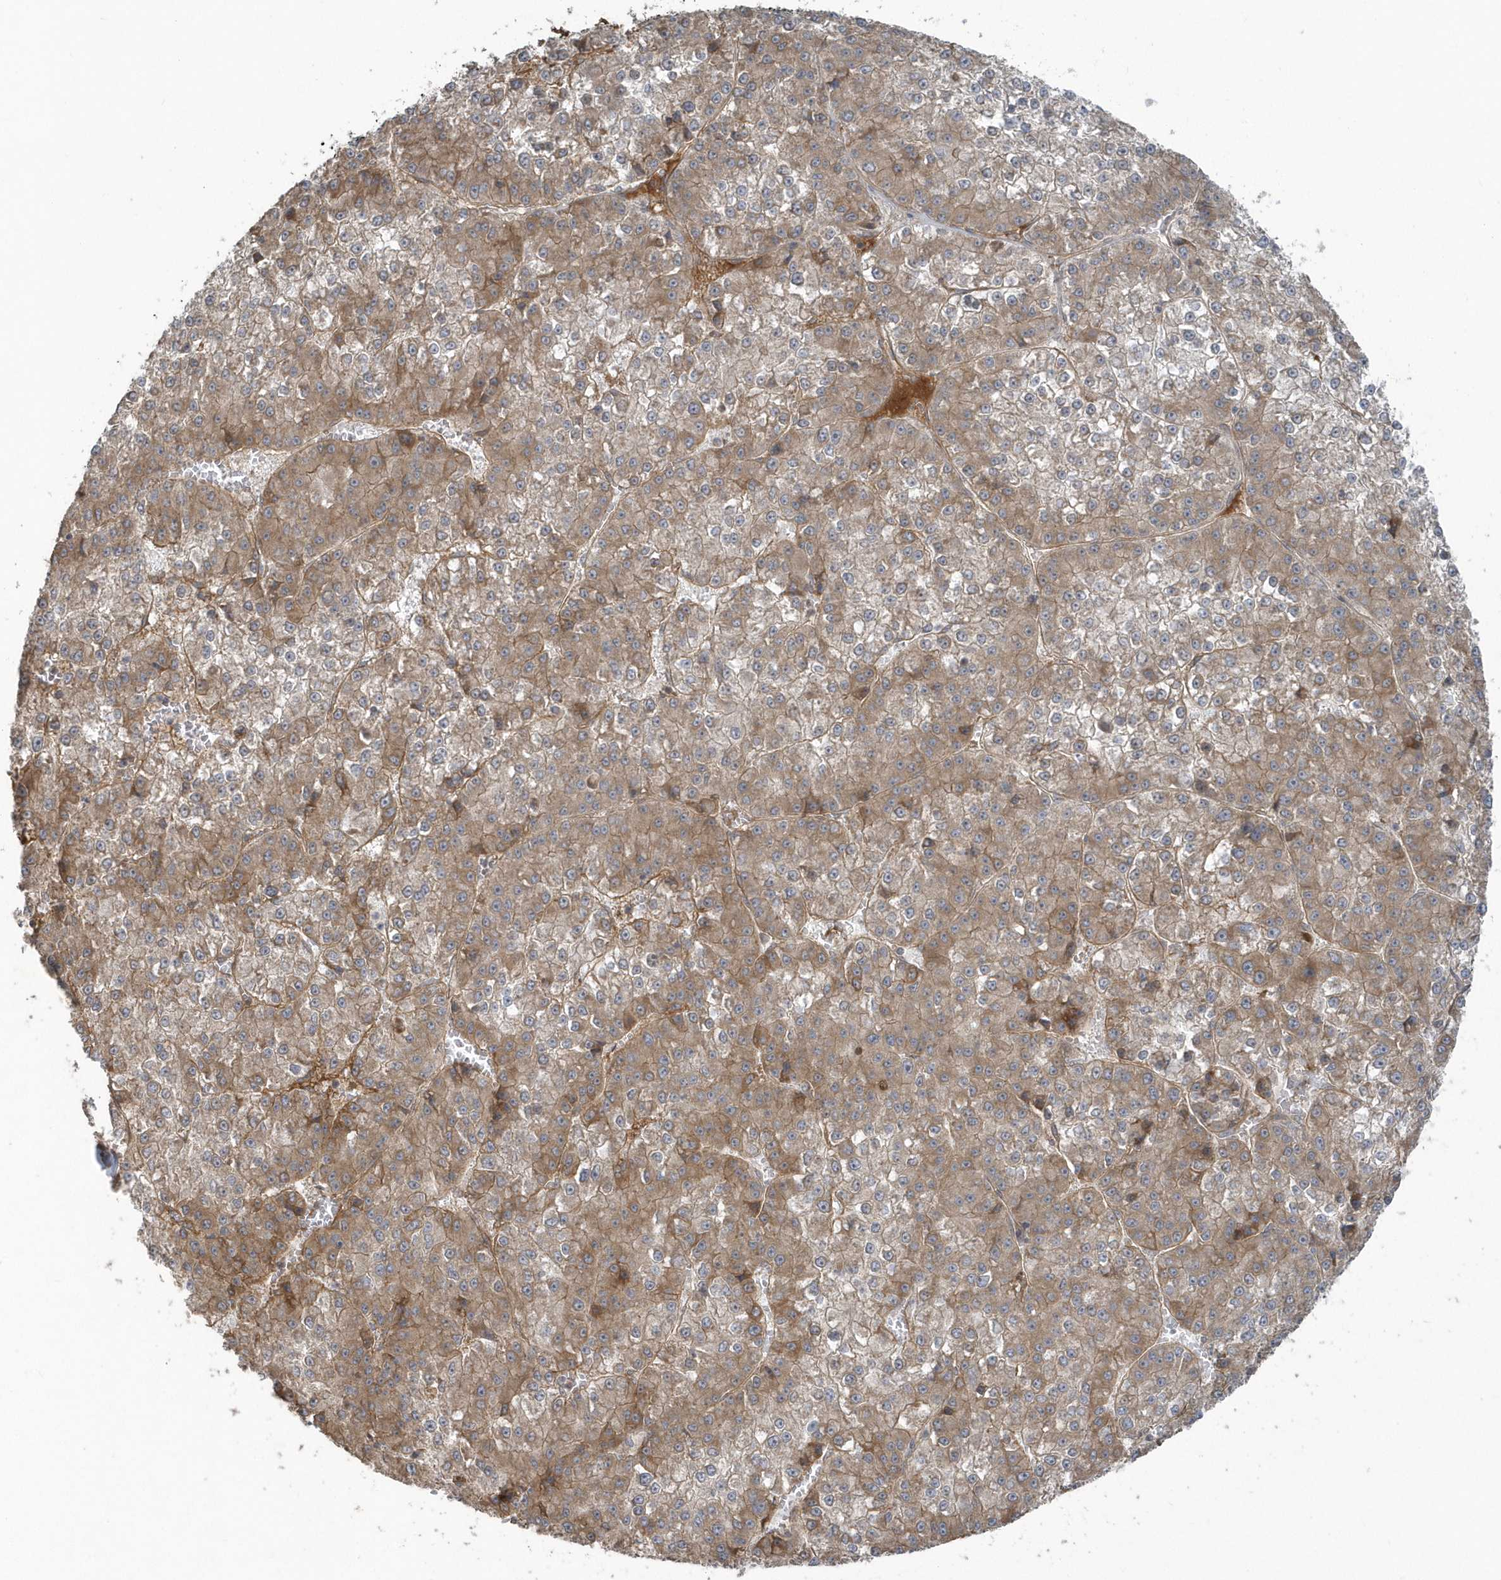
{"staining": {"intensity": "moderate", "quantity": ">75%", "location": "cytoplasmic/membranous"}, "tissue": "liver cancer", "cell_type": "Tumor cells", "image_type": "cancer", "snomed": [{"axis": "morphology", "description": "Carcinoma, Hepatocellular, NOS"}, {"axis": "topography", "description": "Liver"}], "caption": "High-power microscopy captured an IHC image of liver hepatocellular carcinoma, revealing moderate cytoplasmic/membranous positivity in approximately >75% of tumor cells.", "gene": "STIM2", "patient": {"sex": "female", "age": 73}}